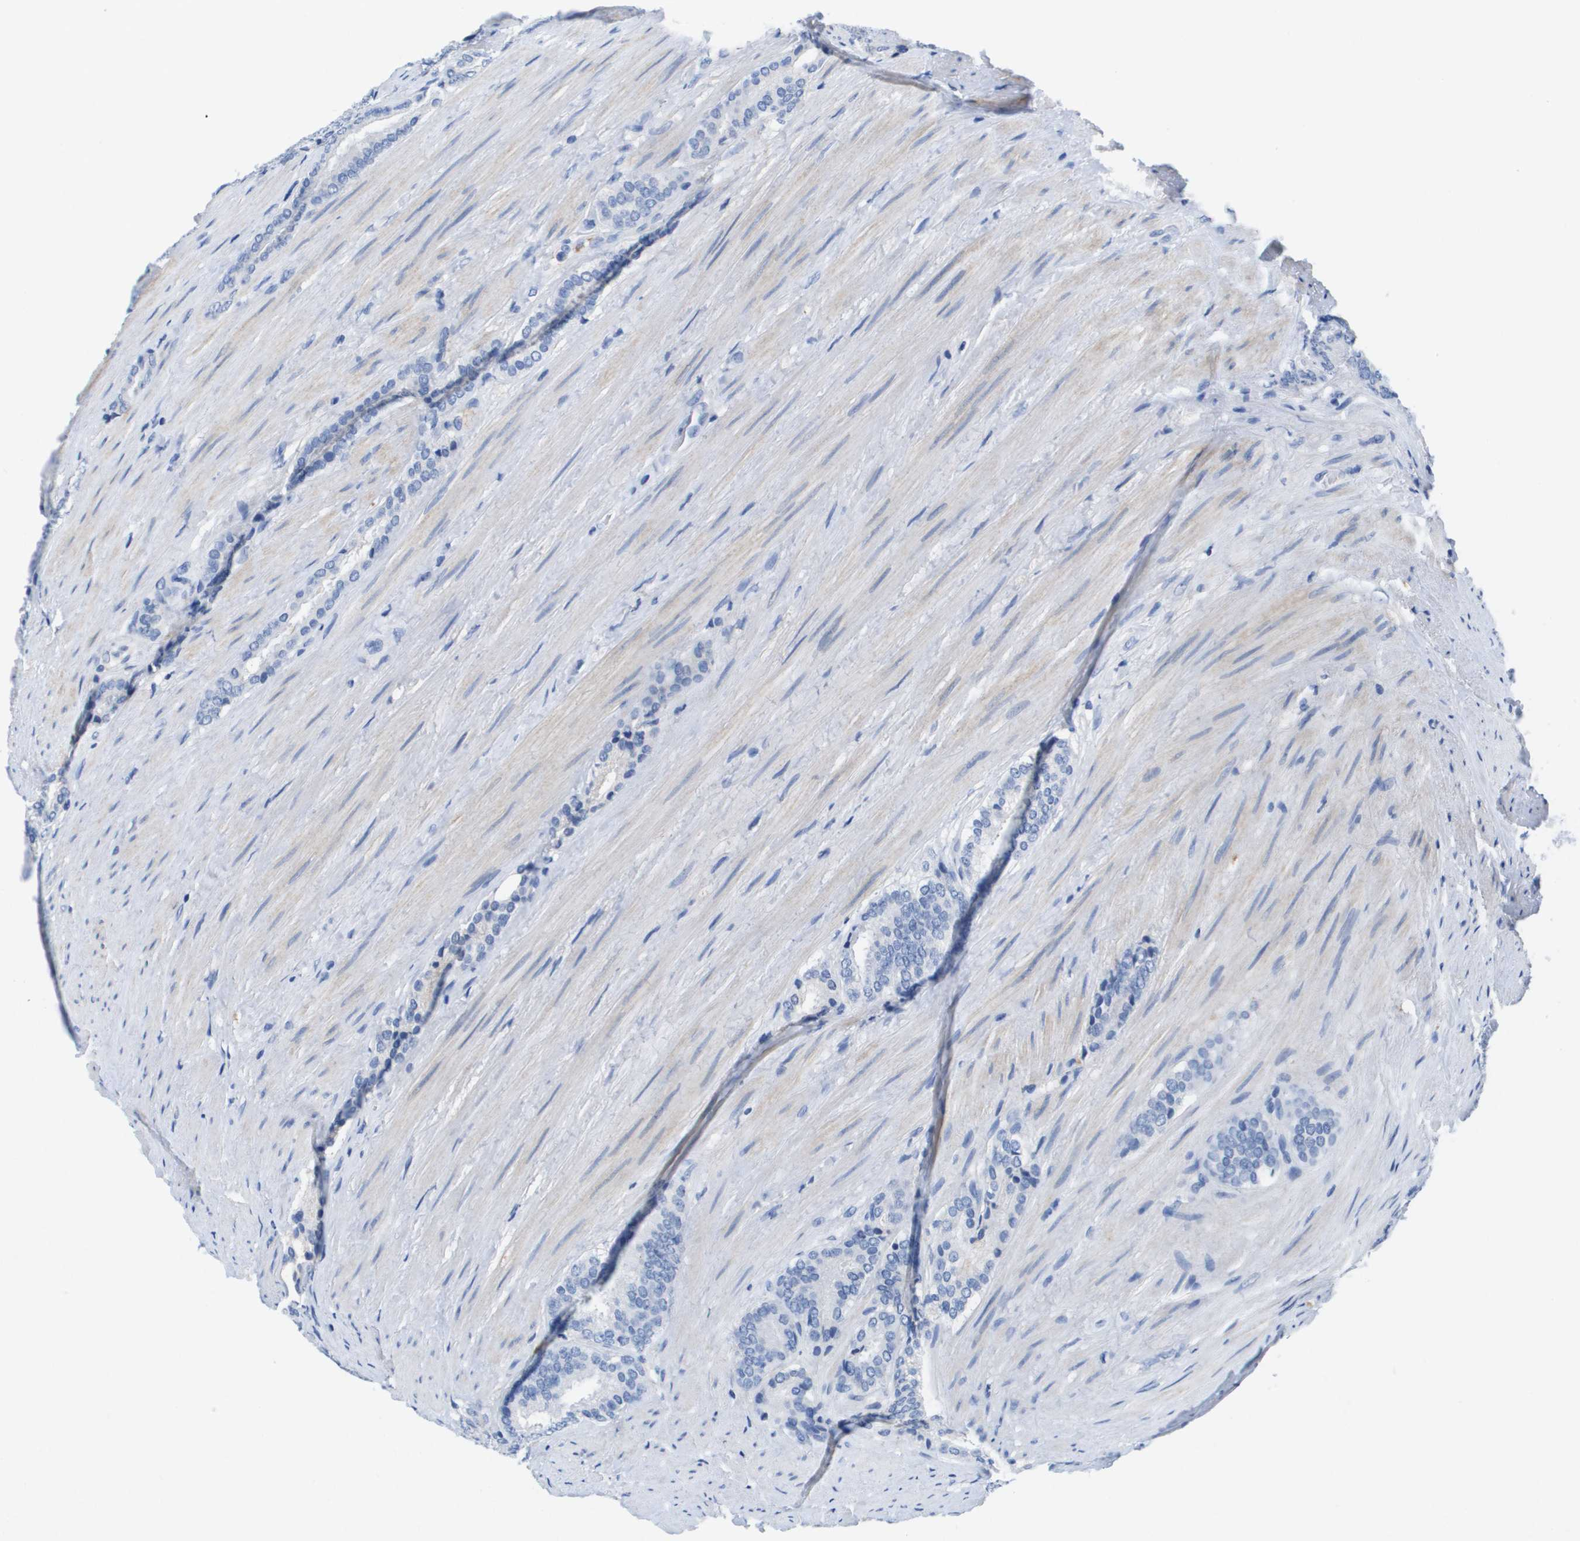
{"staining": {"intensity": "negative", "quantity": "none", "location": "none"}, "tissue": "prostate cancer", "cell_type": "Tumor cells", "image_type": "cancer", "snomed": [{"axis": "morphology", "description": "Adenocarcinoma, Low grade"}, {"axis": "topography", "description": "Prostate"}], "caption": "IHC micrograph of human prostate cancer stained for a protein (brown), which demonstrates no staining in tumor cells. The staining is performed using DAB (3,3'-diaminobenzidine) brown chromogen with nuclei counter-stained in using hematoxylin.", "gene": "APOA1", "patient": {"sex": "male", "age": 69}}